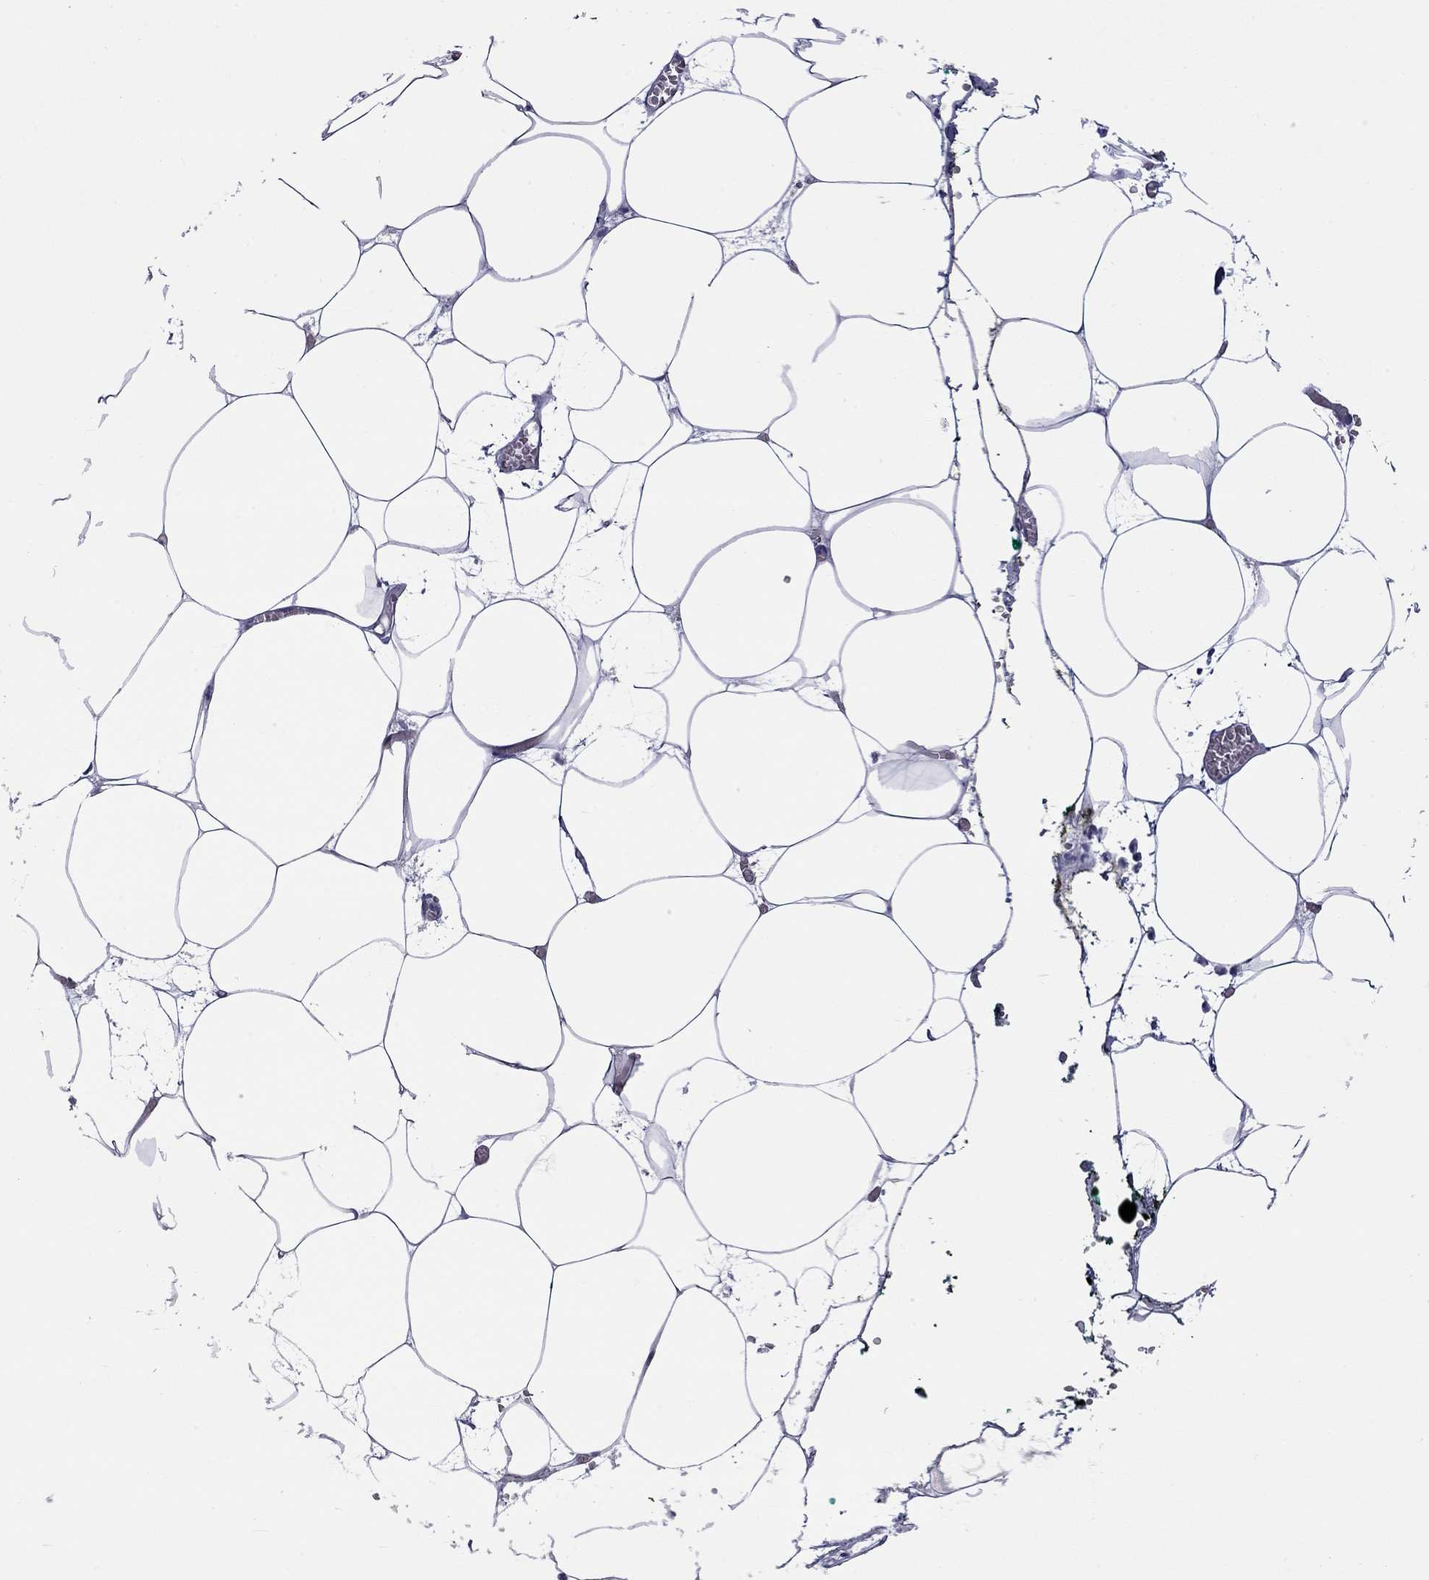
{"staining": {"intensity": "negative", "quantity": "none", "location": "none"}, "tissue": "adipose tissue", "cell_type": "Adipocytes", "image_type": "normal", "snomed": [{"axis": "morphology", "description": "Normal tissue, NOS"}, {"axis": "topography", "description": "Adipose tissue"}, {"axis": "topography", "description": "Pancreas"}, {"axis": "topography", "description": "Peripheral nerve tissue"}], "caption": "An immunohistochemistry (IHC) micrograph of benign adipose tissue is shown. There is no staining in adipocytes of adipose tissue.", "gene": "CTNNBIP1", "patient": {"sex": "female", "age": 58}}